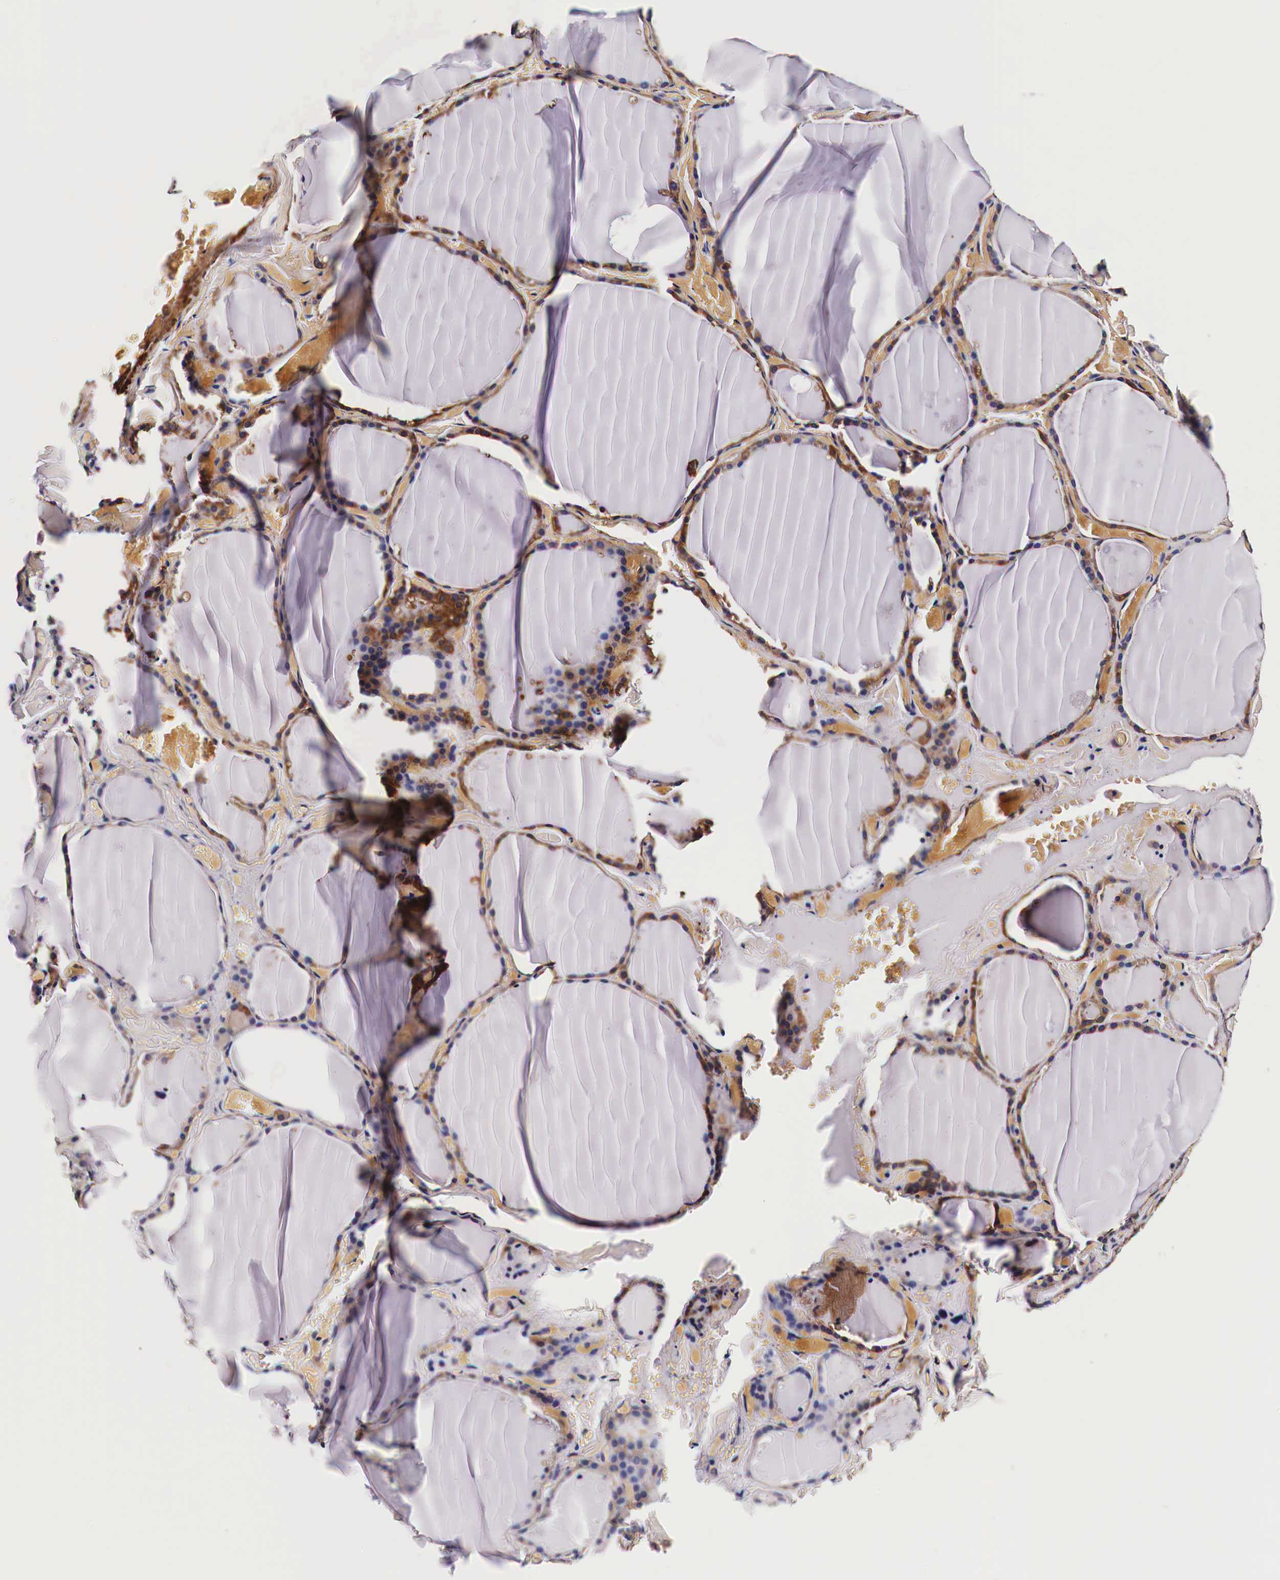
{"staining": {"intensity": "strong", "quantity": ">75%", "location": "cytoplasmic/membranous"}, "tissue": "thyroid gland", "cell_type": "Glandular cells", "image_type": "normal", "snomed": [{"axis": "morphology", "description": "Normal tissue, NOS"}, {"axis": "topography", "description": "Thyroid gland"}], "caption": "Glandular cells exhibit high levels of strong cytoplasmic/membranous expression in about >75% of cells in normal thyroid gland. The protein is stained brown, and the nuclei are stained in blue (DAB (3,3'-diaminobenzidine) IHC with brightfield microscopy, high magnification).", "gene": "HSPB1", "patient": {"sex": "male", "age": 34}}